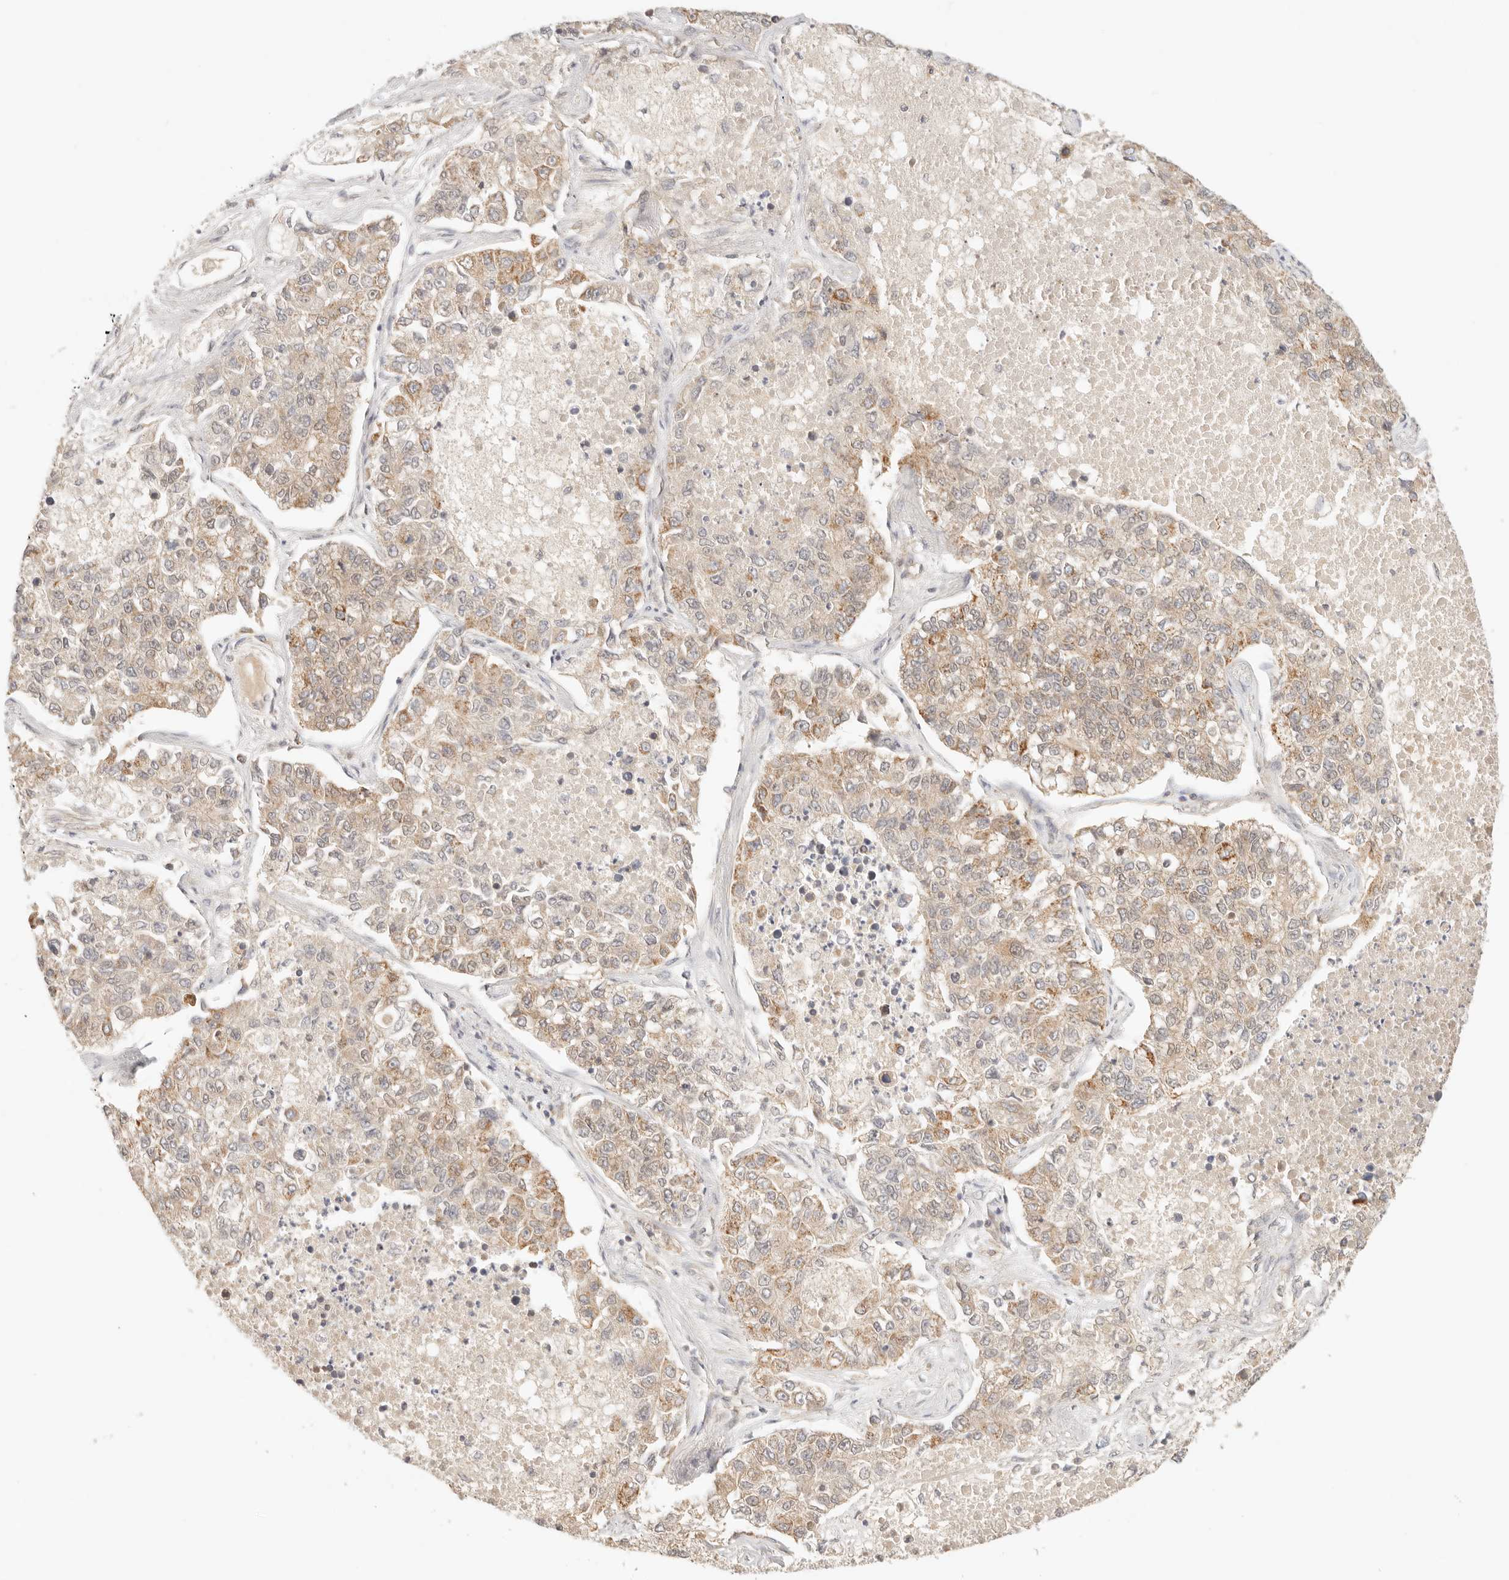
{"staining": {"intensity": "moderate", "quantity": "25%-75%", "location": "cytoplasmic/membranous"}, "tissue": "lung cancer", "cell_type": "Tumor cells", "image_type": "cancer", "snomed": [{"axis": "morphology", "description": "Adenocarcinoma, NOS"}, {"axis": "topography", "description": "Lung"}], "caption": "Immunohistochemical staining of human adenocarcinoma (lung) reveals medium levels of moderate cytoplasmic/membranous protein positivity in approximately 25%-75% of tumor cells.", "gene": "COA6", "patient": {"sex": "male", "age": 49}}